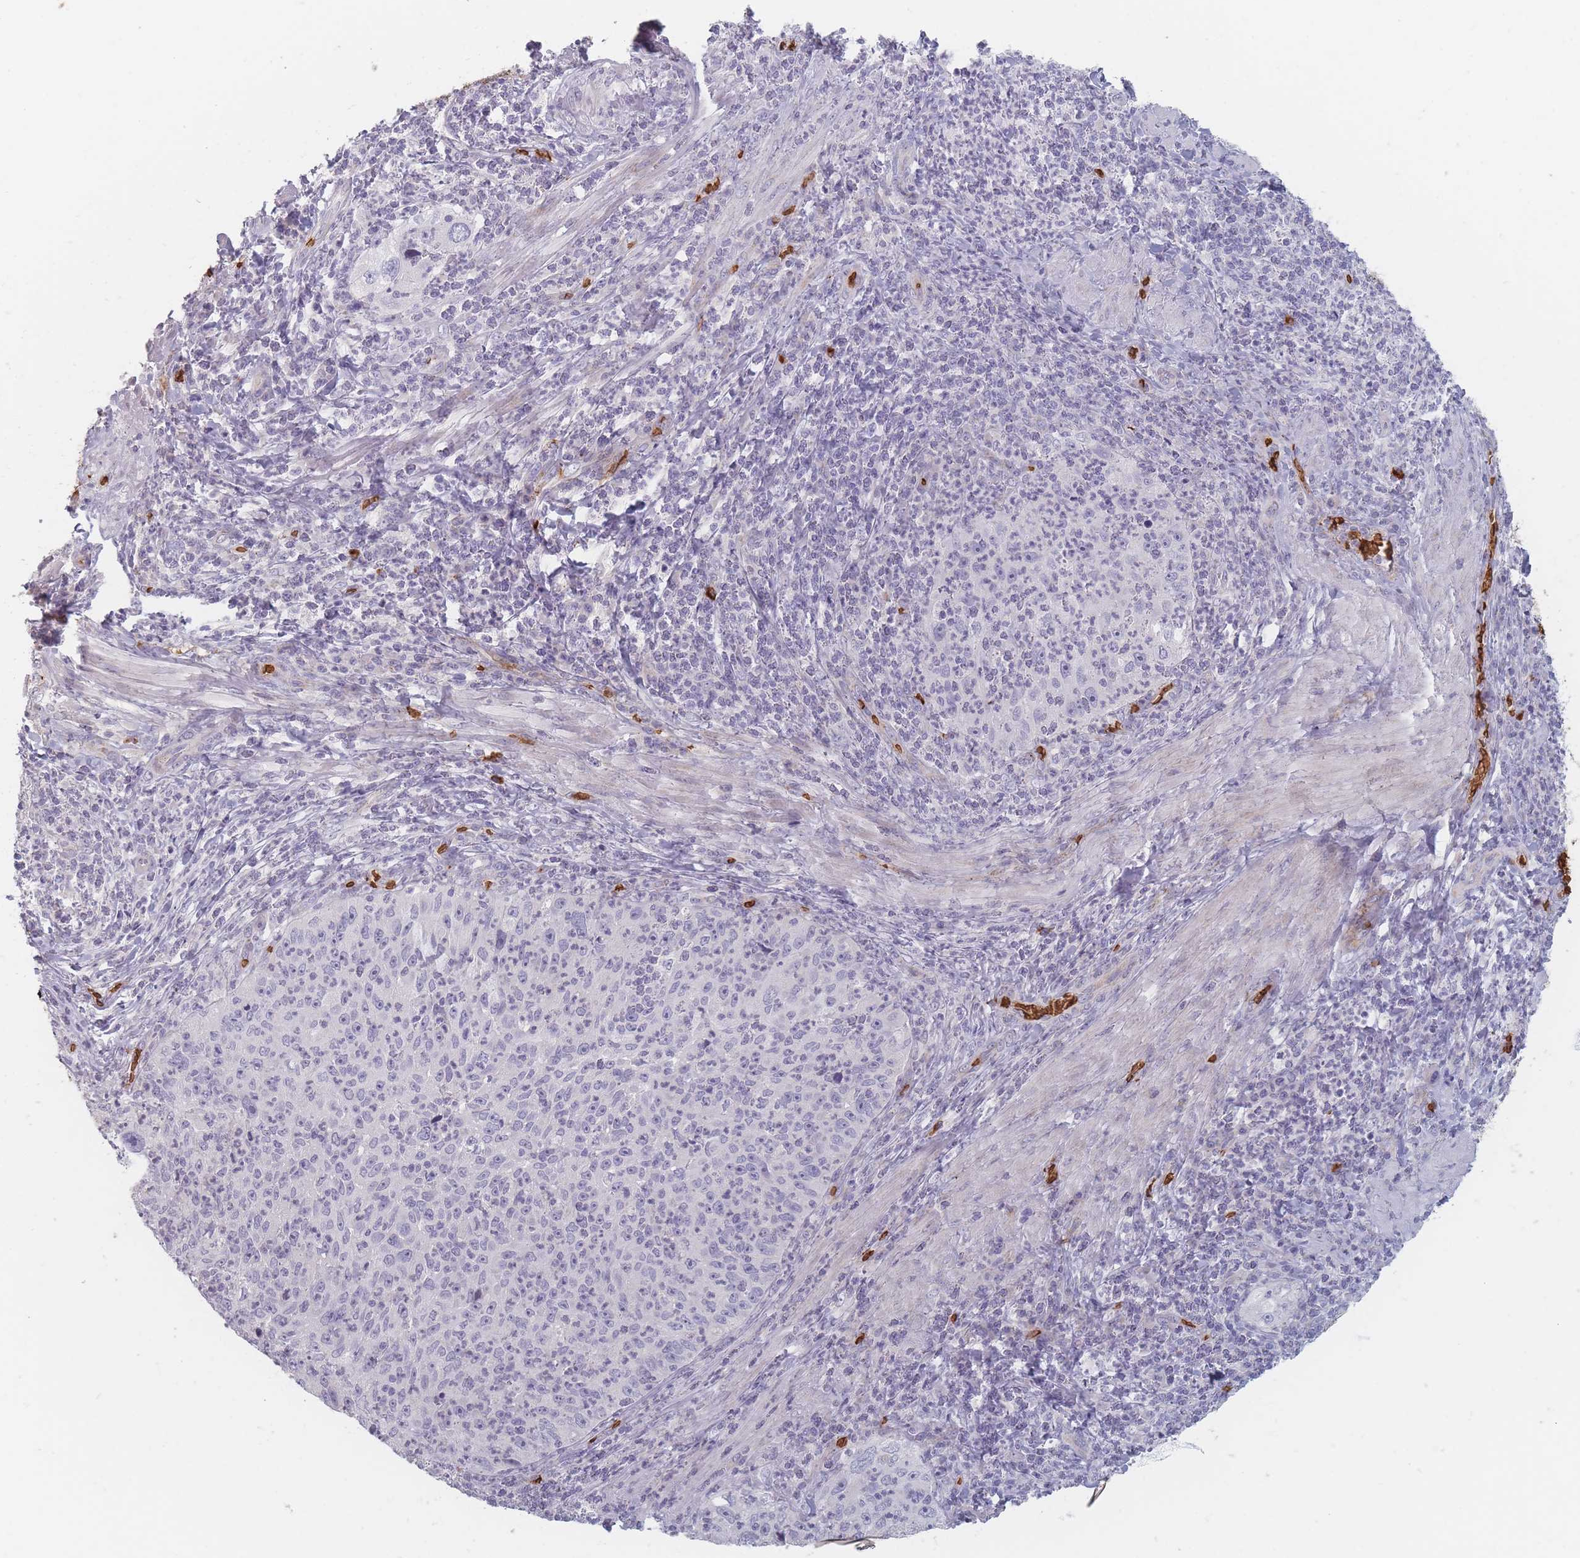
{"staining": {"intensity": "negative", "quantity": "none", "location": "none"}, "tissue": "cervical cancer", "cell_type": "Tumor cells", "image_type": "cancer", "snomed": [{"axis": "morphology", "description": "Squamous cell carcinoma, NOS"}, {"axis": "topography", "description": "Cervix"}], "caption": "Immunohistochemical staining of cervical cancer (squamous cell carcinoma) displays no significant staining in tumor cells.", "gene": "SLC2A6", "patient": {"sex": "female", "age": 30}}